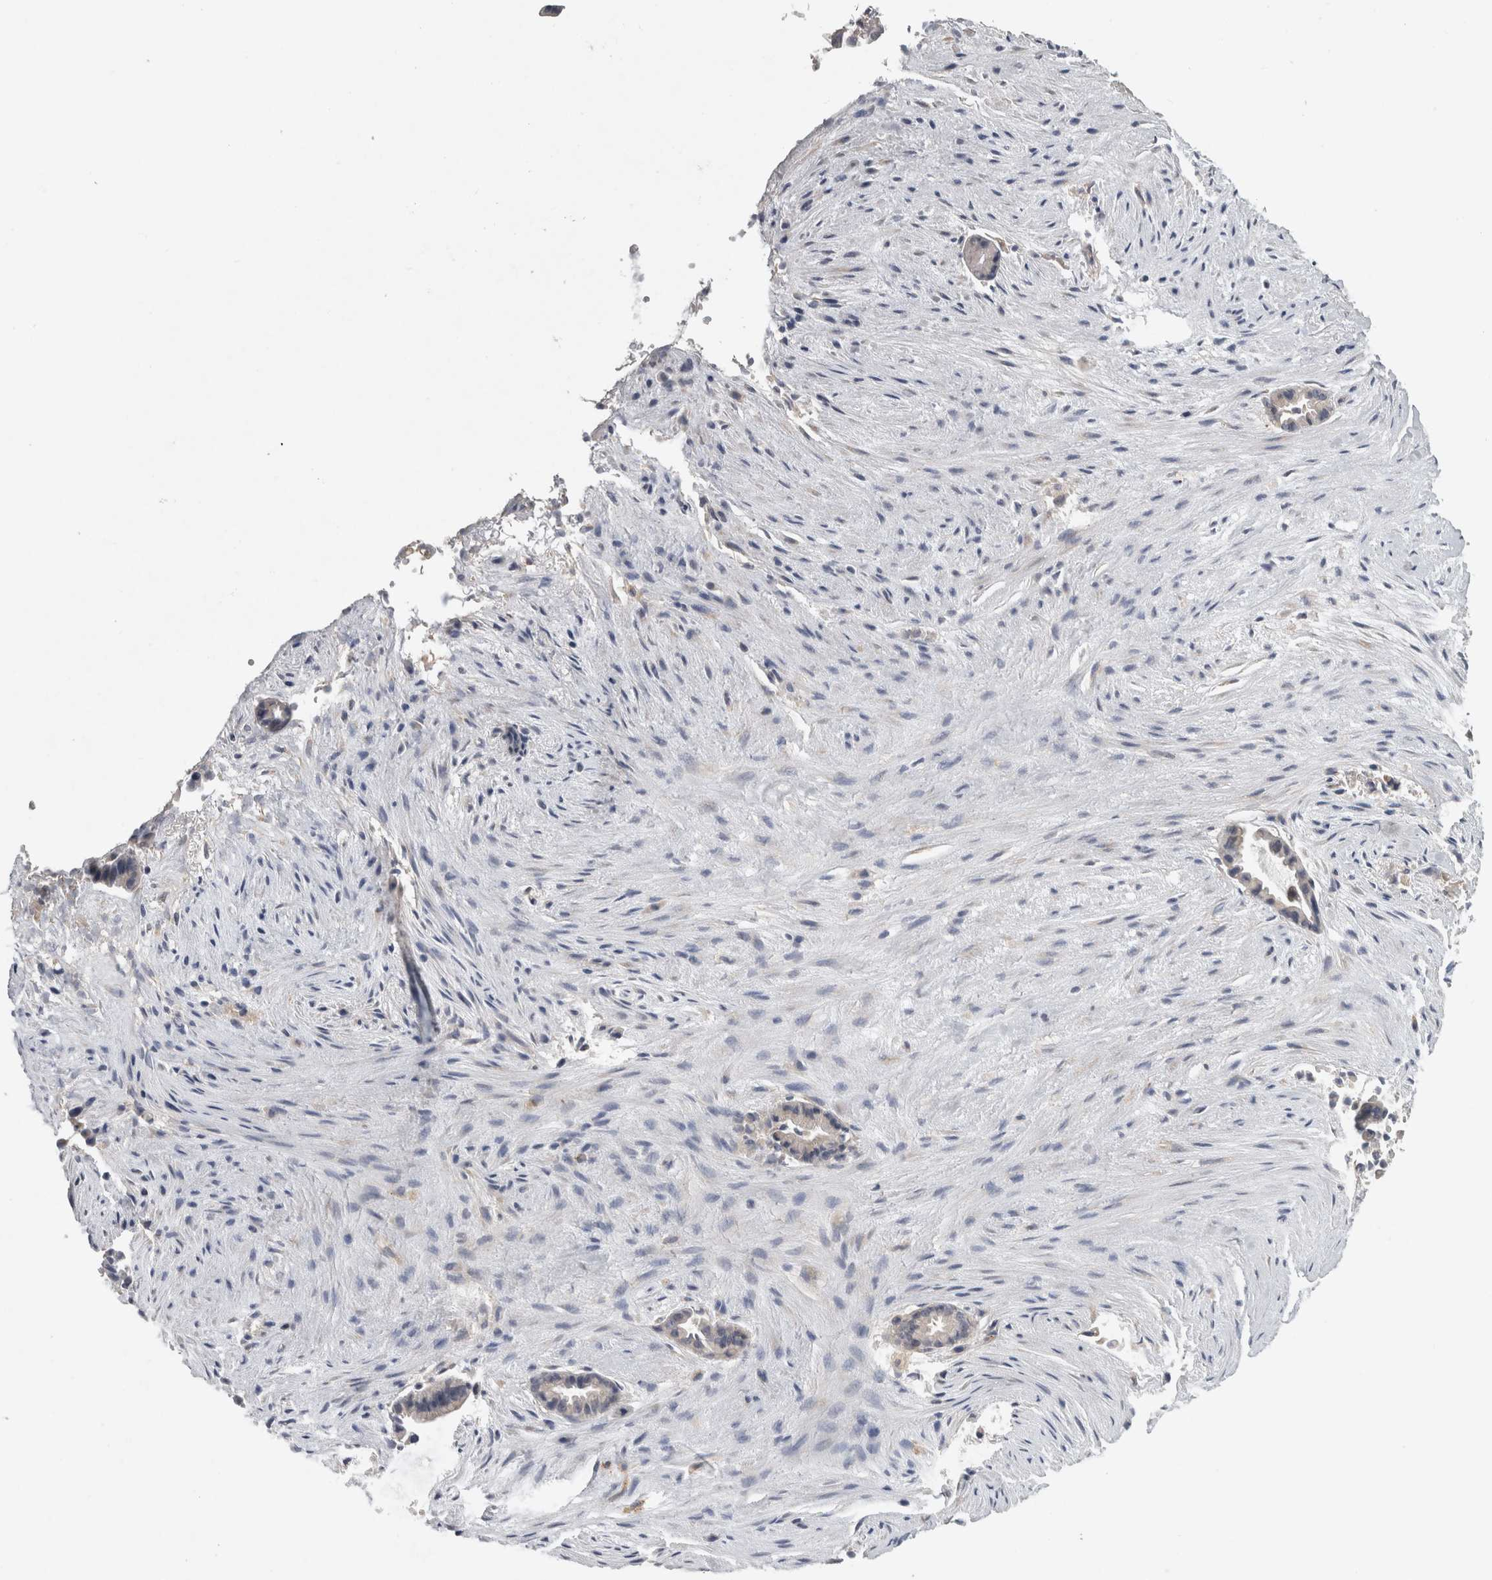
{"staining": {"intensity": "negative", "quantity": "none", "location": "none"}, "tissue": "liver cancer", "cell_type": "Tumor cells", "image_type": "cancer", "snomed": [{"axis": "morphology", "description": "Cholangiocarcinoma"}, {"axis": "topography", "description": "Liver"}], "caption": "IHC of human liver cancer (cholangiocarcinoma) reveals no positivity in tumor cells.", "gene": "SLC22A11", "patient": {"sex": "female", "age": 55}}